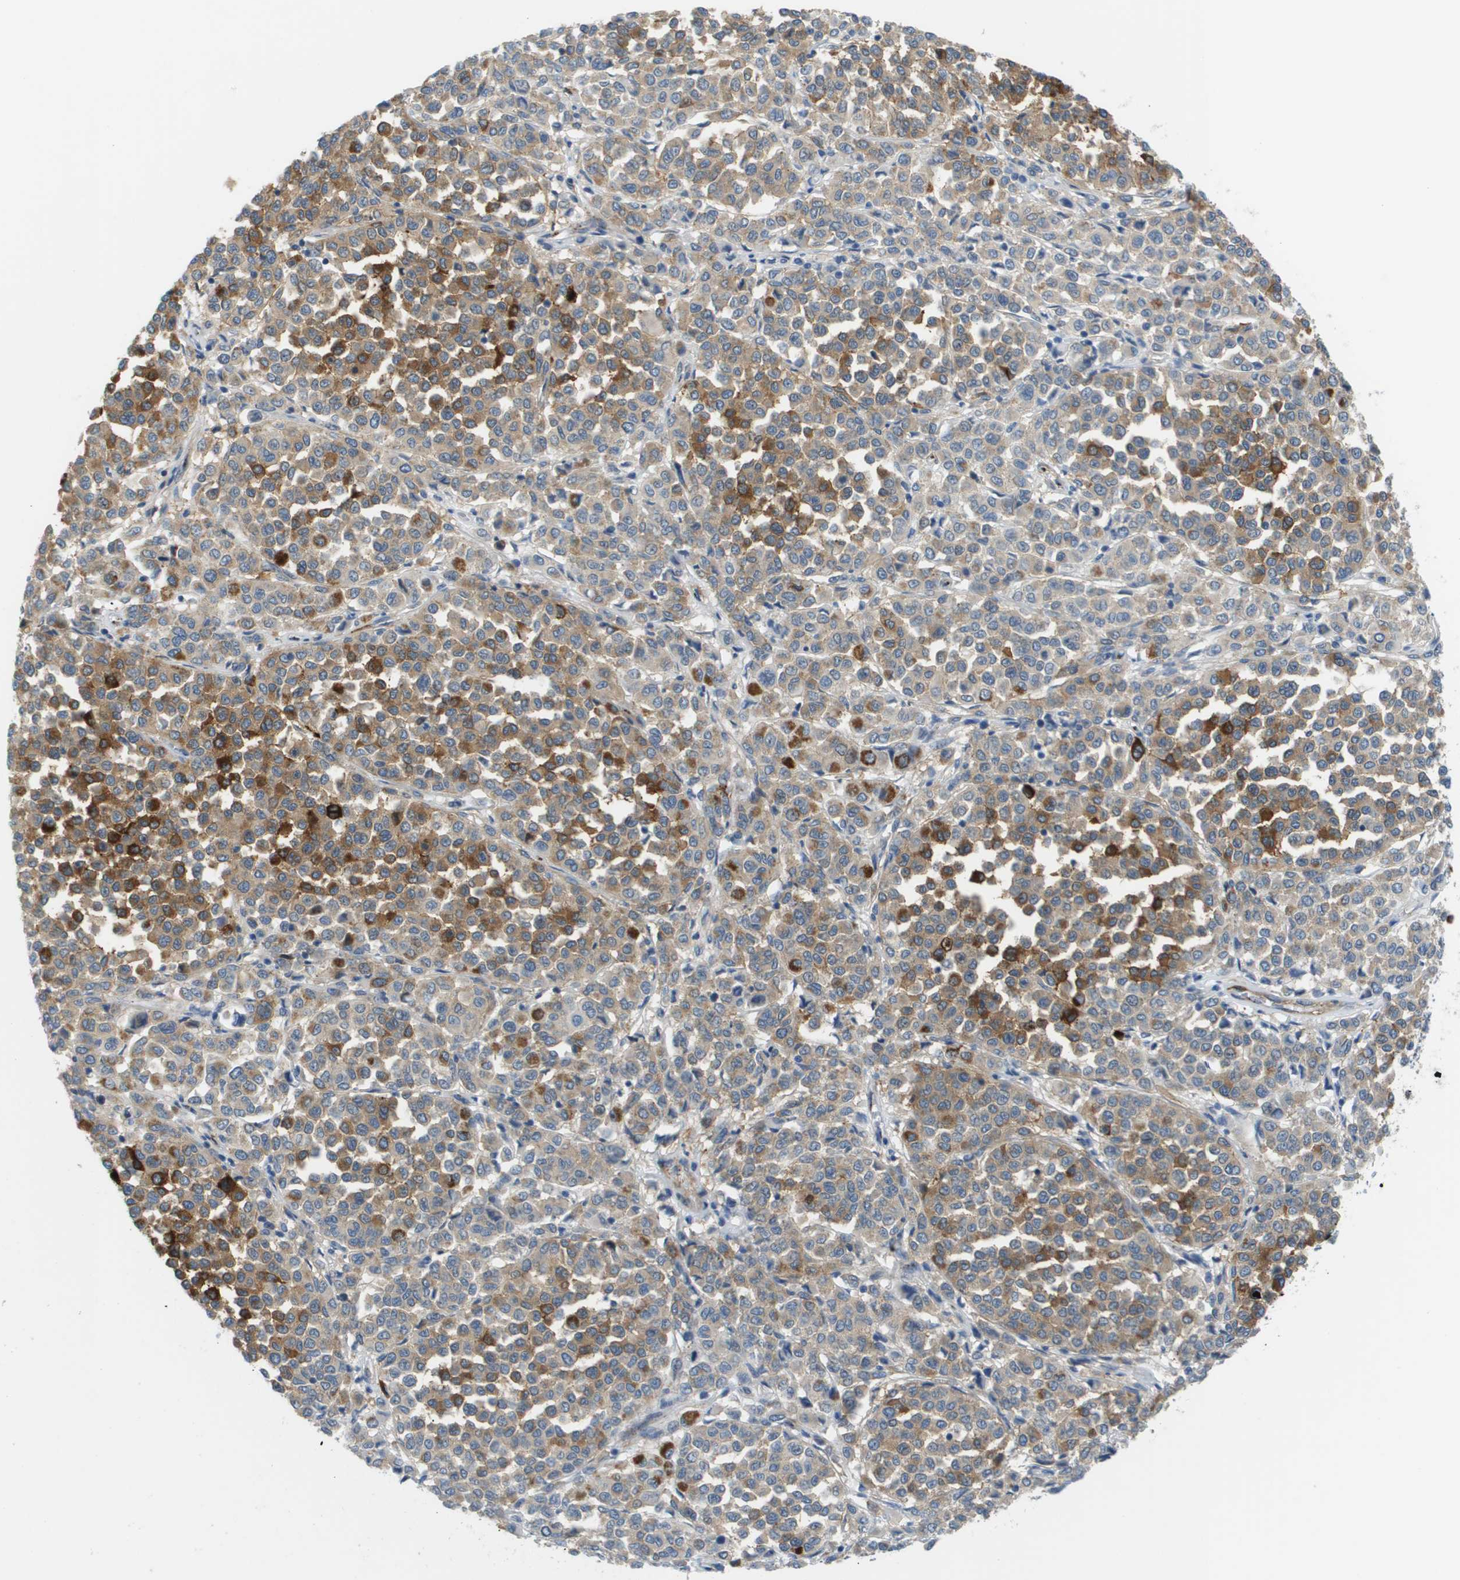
{"staining": {"intensity": "moderate", "quantity": ">75%", "location": "cytoplasmic/membranous"}, "tissue": "melanoma", "cell_type": "Tumor cells", "image_type": "cancer", "snomed": [{"axis": "morphology", "description": "Malignant melanoma, Metastatic site"}, {"axis": "topography", "description": "Pancreas"}], "caption": "Protein staining displays moderate cytoplasmic/membranous staining in about >75% of tumor cells in melanoma.", "gene": "OTUD5", "patient": {"sex": "female", "age": 30}}